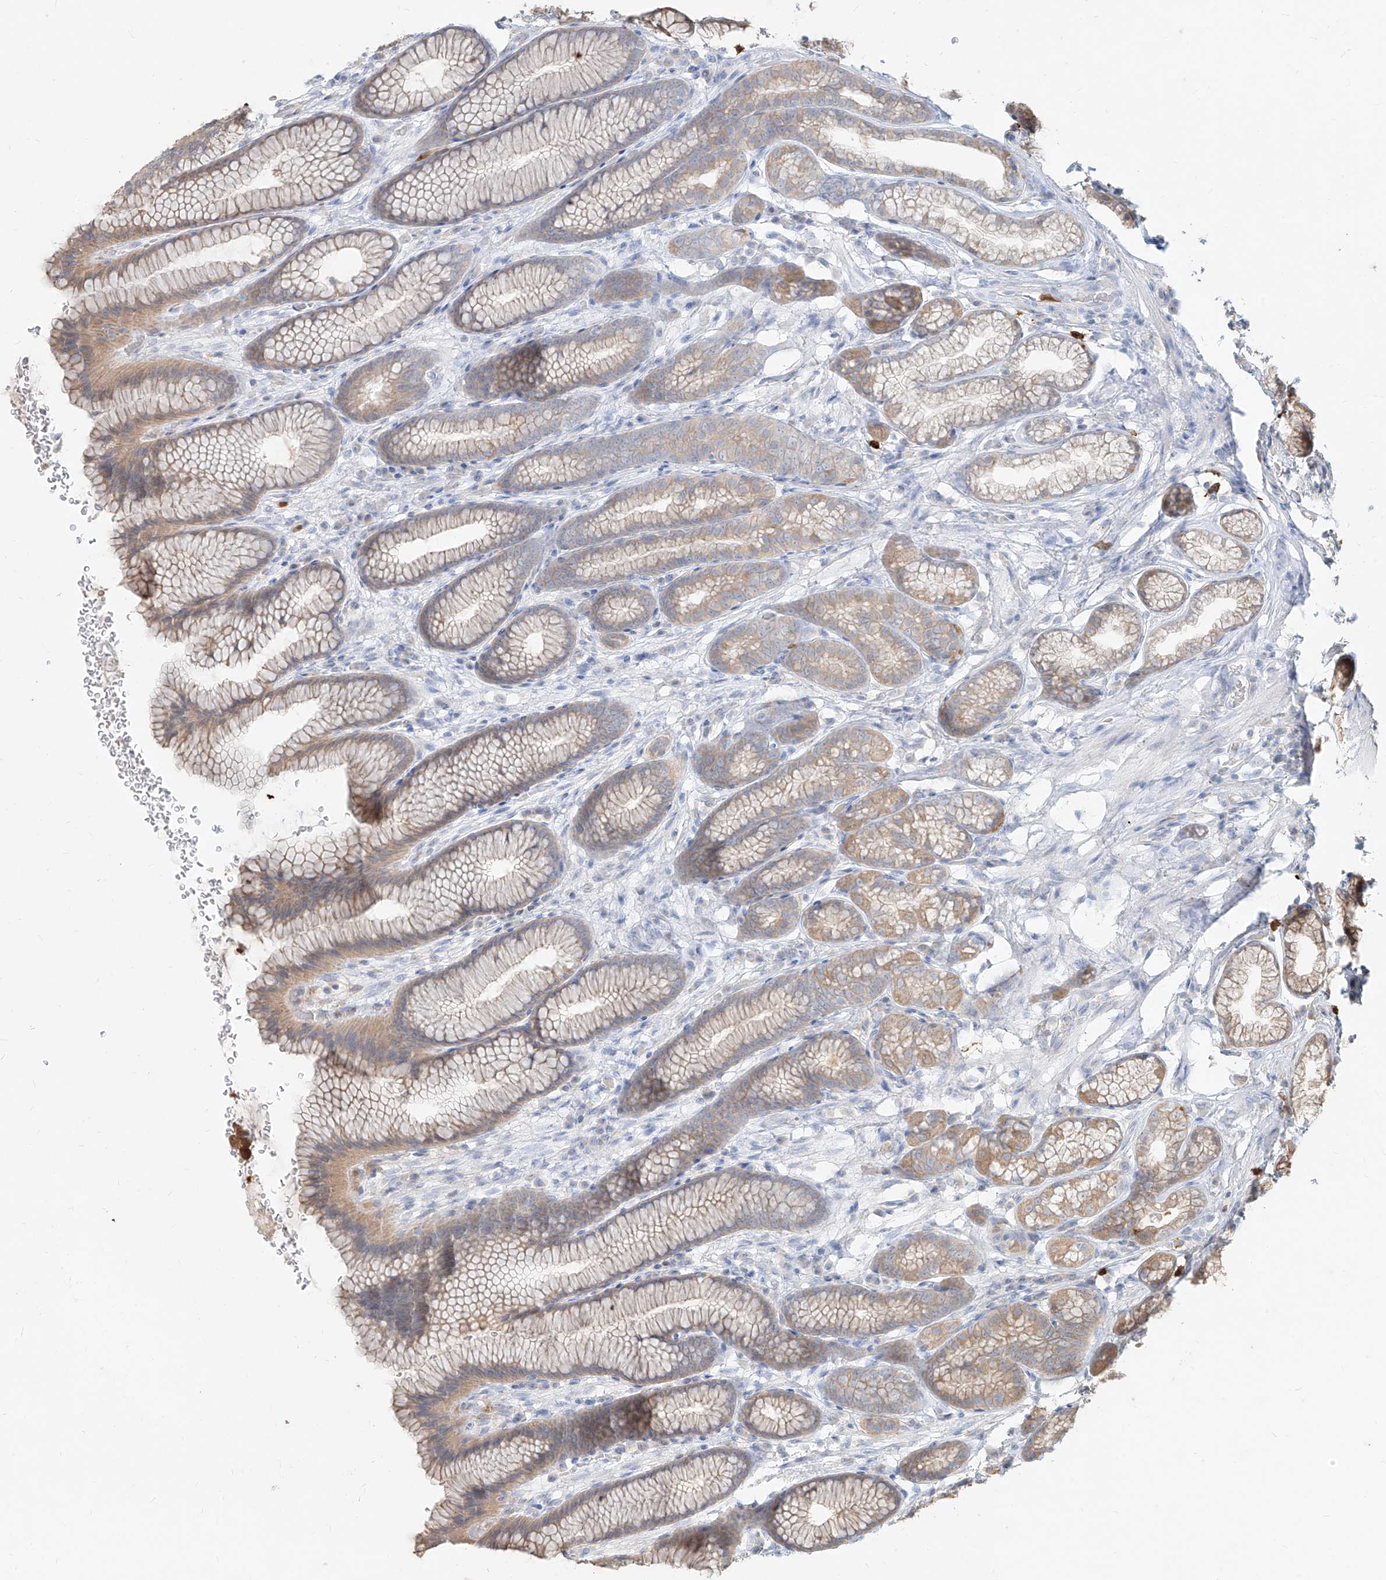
{"staining": {"intensity": "moderate", "quantity": "25%-75%", "location": "cytoplasmic/membranous"}, "tissue": "stomach", "cell_type": "Glandular cells", "image_type": "normal", "snomed": [{"axis": "morphology", "description": "Normal tissue, NOS"}, {"axis": "topography", "description": "Stomach"}], "caption": "Brown immunohistochemical staining in normal human stomach shows moderate cytoplasmic/membranous staining in approximately 25%-75% of glandular cells. The protein is shown in brown color, while the nuclei are stained blue.", "gene": "PGD", "patient": {"sex": "male", "age": 42}}